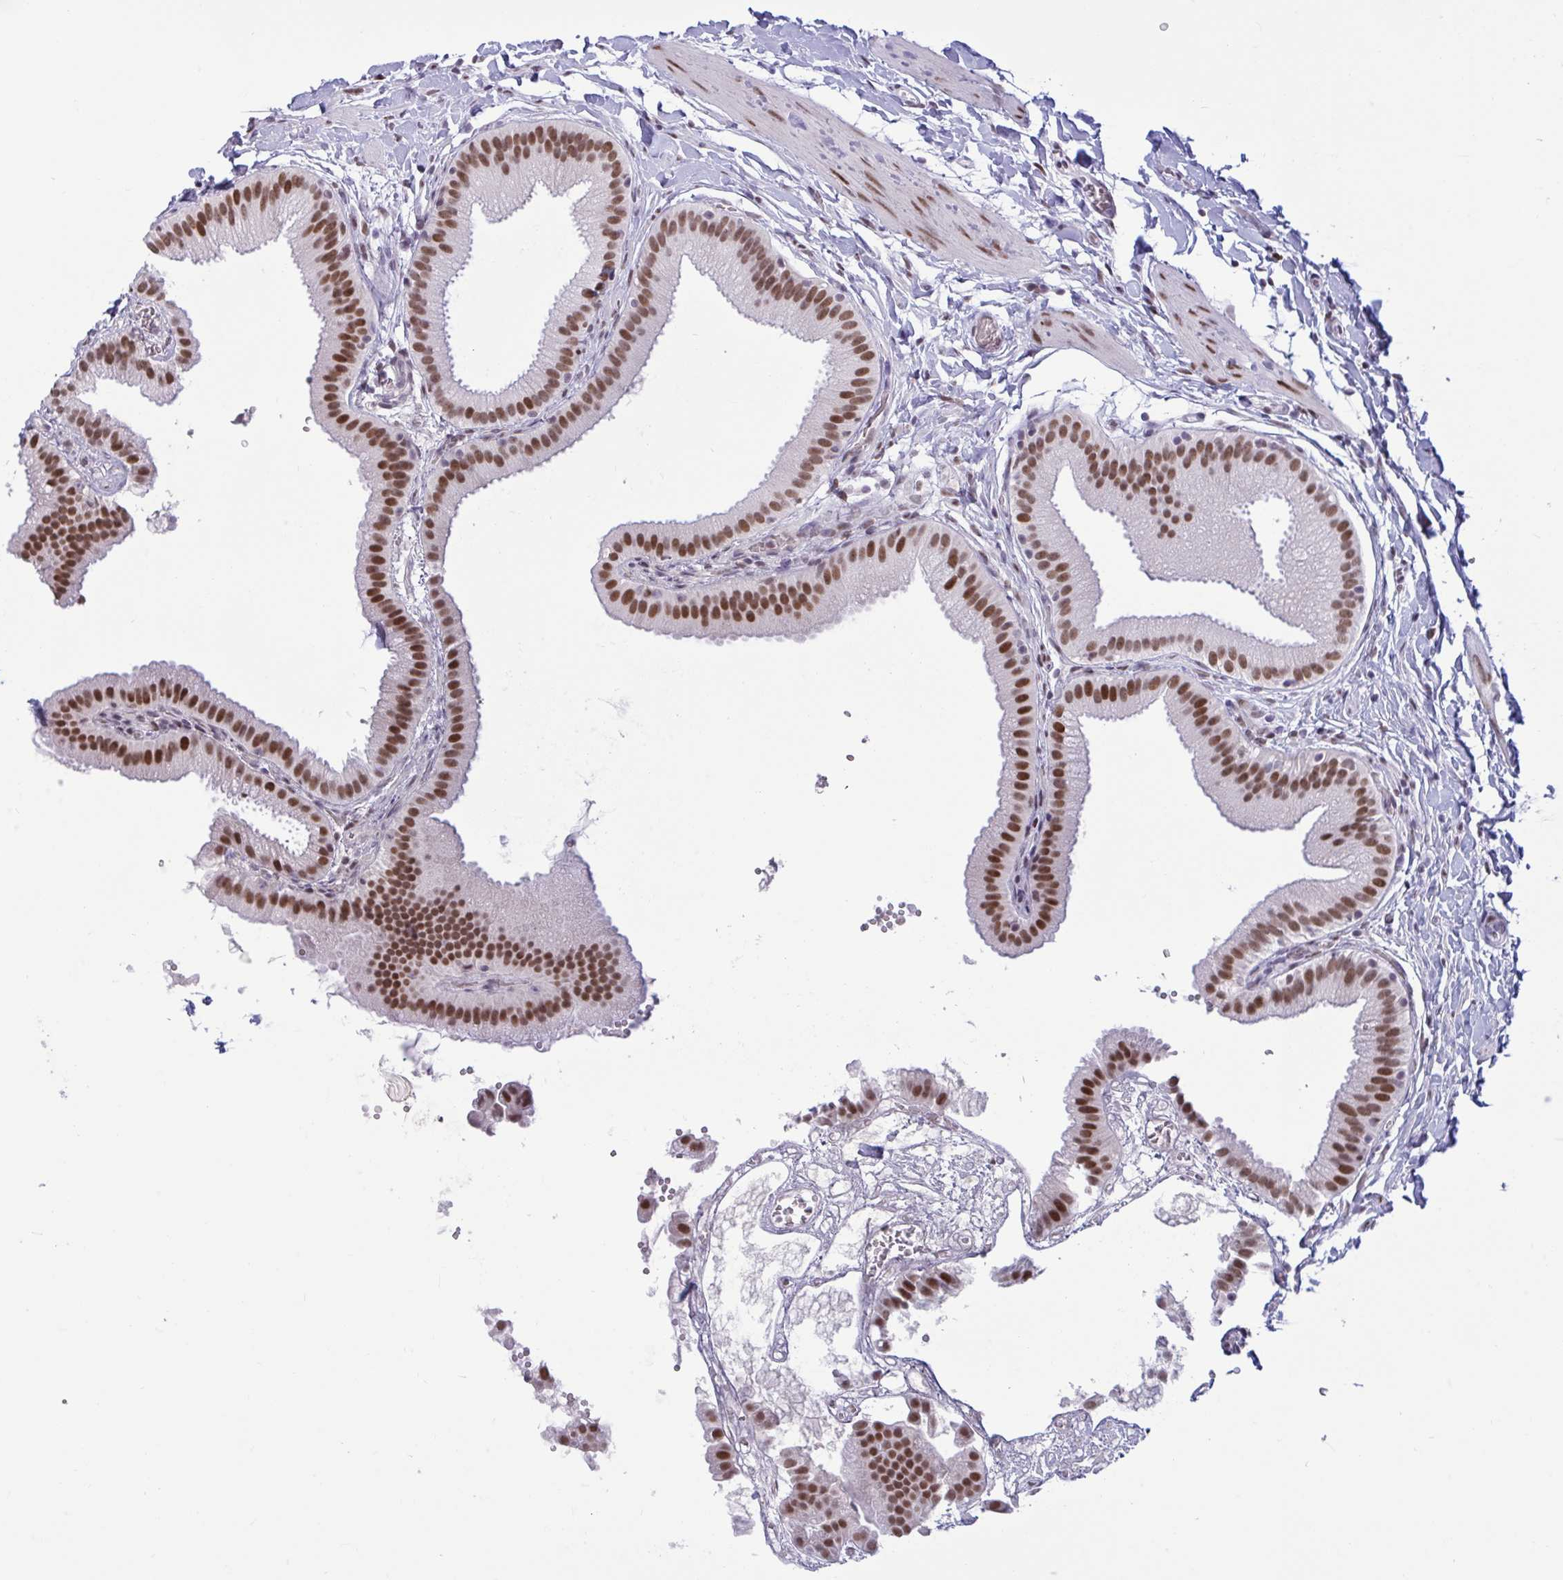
{"staining": {"intensity": "moderate", "quantity": ">75%", "location": "nuclear"}, "tissue": "gallbladder", "cell_type": "Glandular cells", "image_type": "normal", "snomed": [{"axis": "morphology", "description": "Normal tissue, NOS"}, {"axis": "topography", "description": "Gallbladder"}], "caption": "IHC micrograph of unremarkable gallbladder: gallbladder stained using immunohistochemistry (IHC) shows medium levels of moderate protein expression localized specifically in the nuclear of glandular cells, appearing as a nuclear brown color.", "gene": "CBFA2T2", "patient": {"sex": "female", "age": 63}}